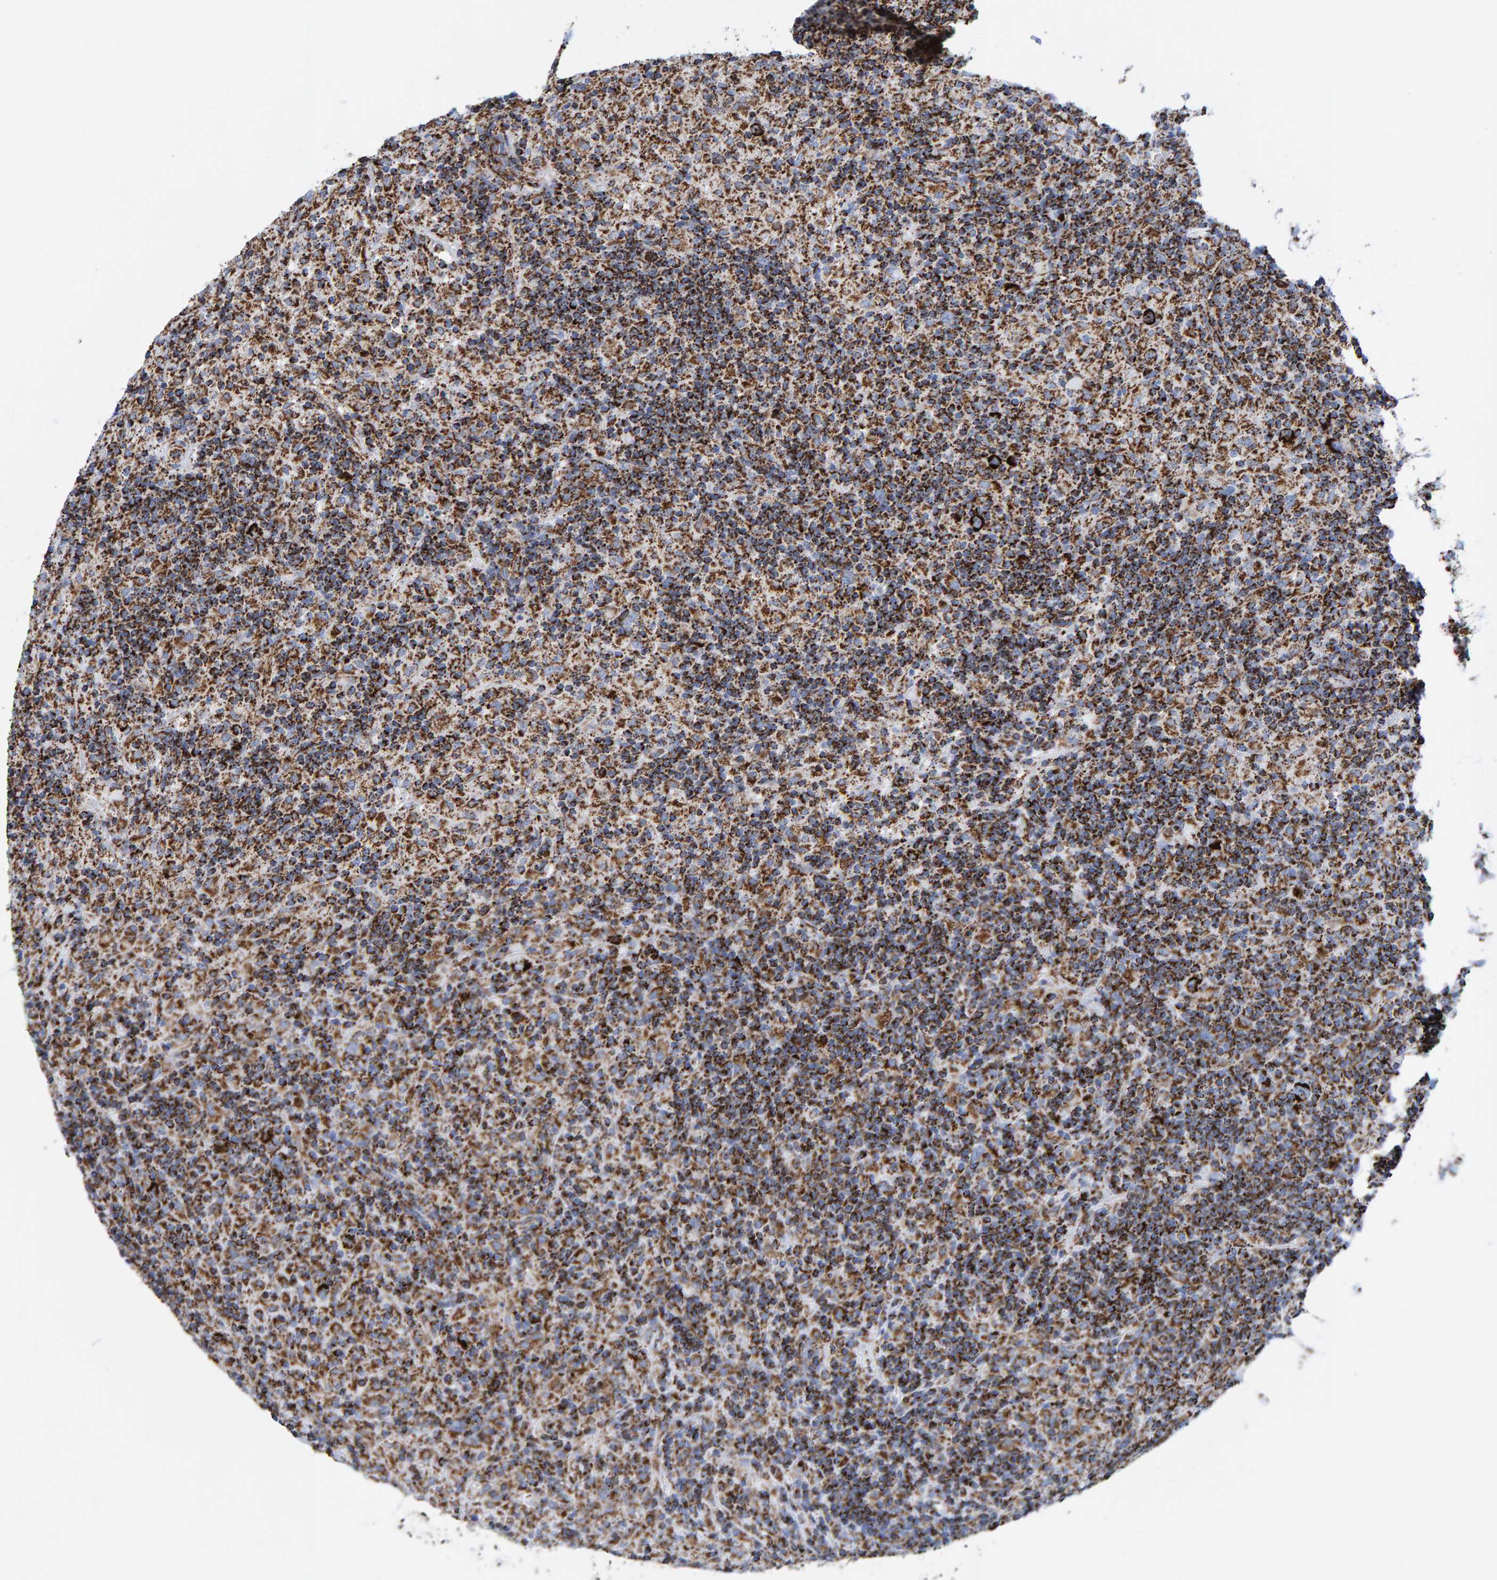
{"staining": {"intensity": "strong", "quantity": ">75%", "location": "cytoplasmic/membranous"}, "tissue": "lymphoma", "cell_type": "Tumor cells", "image_type": "cancer", "snomed": [{"axis": "morphology", "description": "Hodgkin's disease, NOS"}, {"axis": "topography", "description": "Lymph node"}], "caption": "High-power microscopy captured an IHC image of Hodgkin's disease, revealing strong cytoplasmic/membranous positivity in about >75% of tumor cells. (Stains: DAB (3,3'-diaminobenzidine) in brown, nuclei in blue, Microscopy: brightfield microscopy at high magnification).", "gene": "ENSG00000262660", "patient": {"sex": "male", "age": 70}}